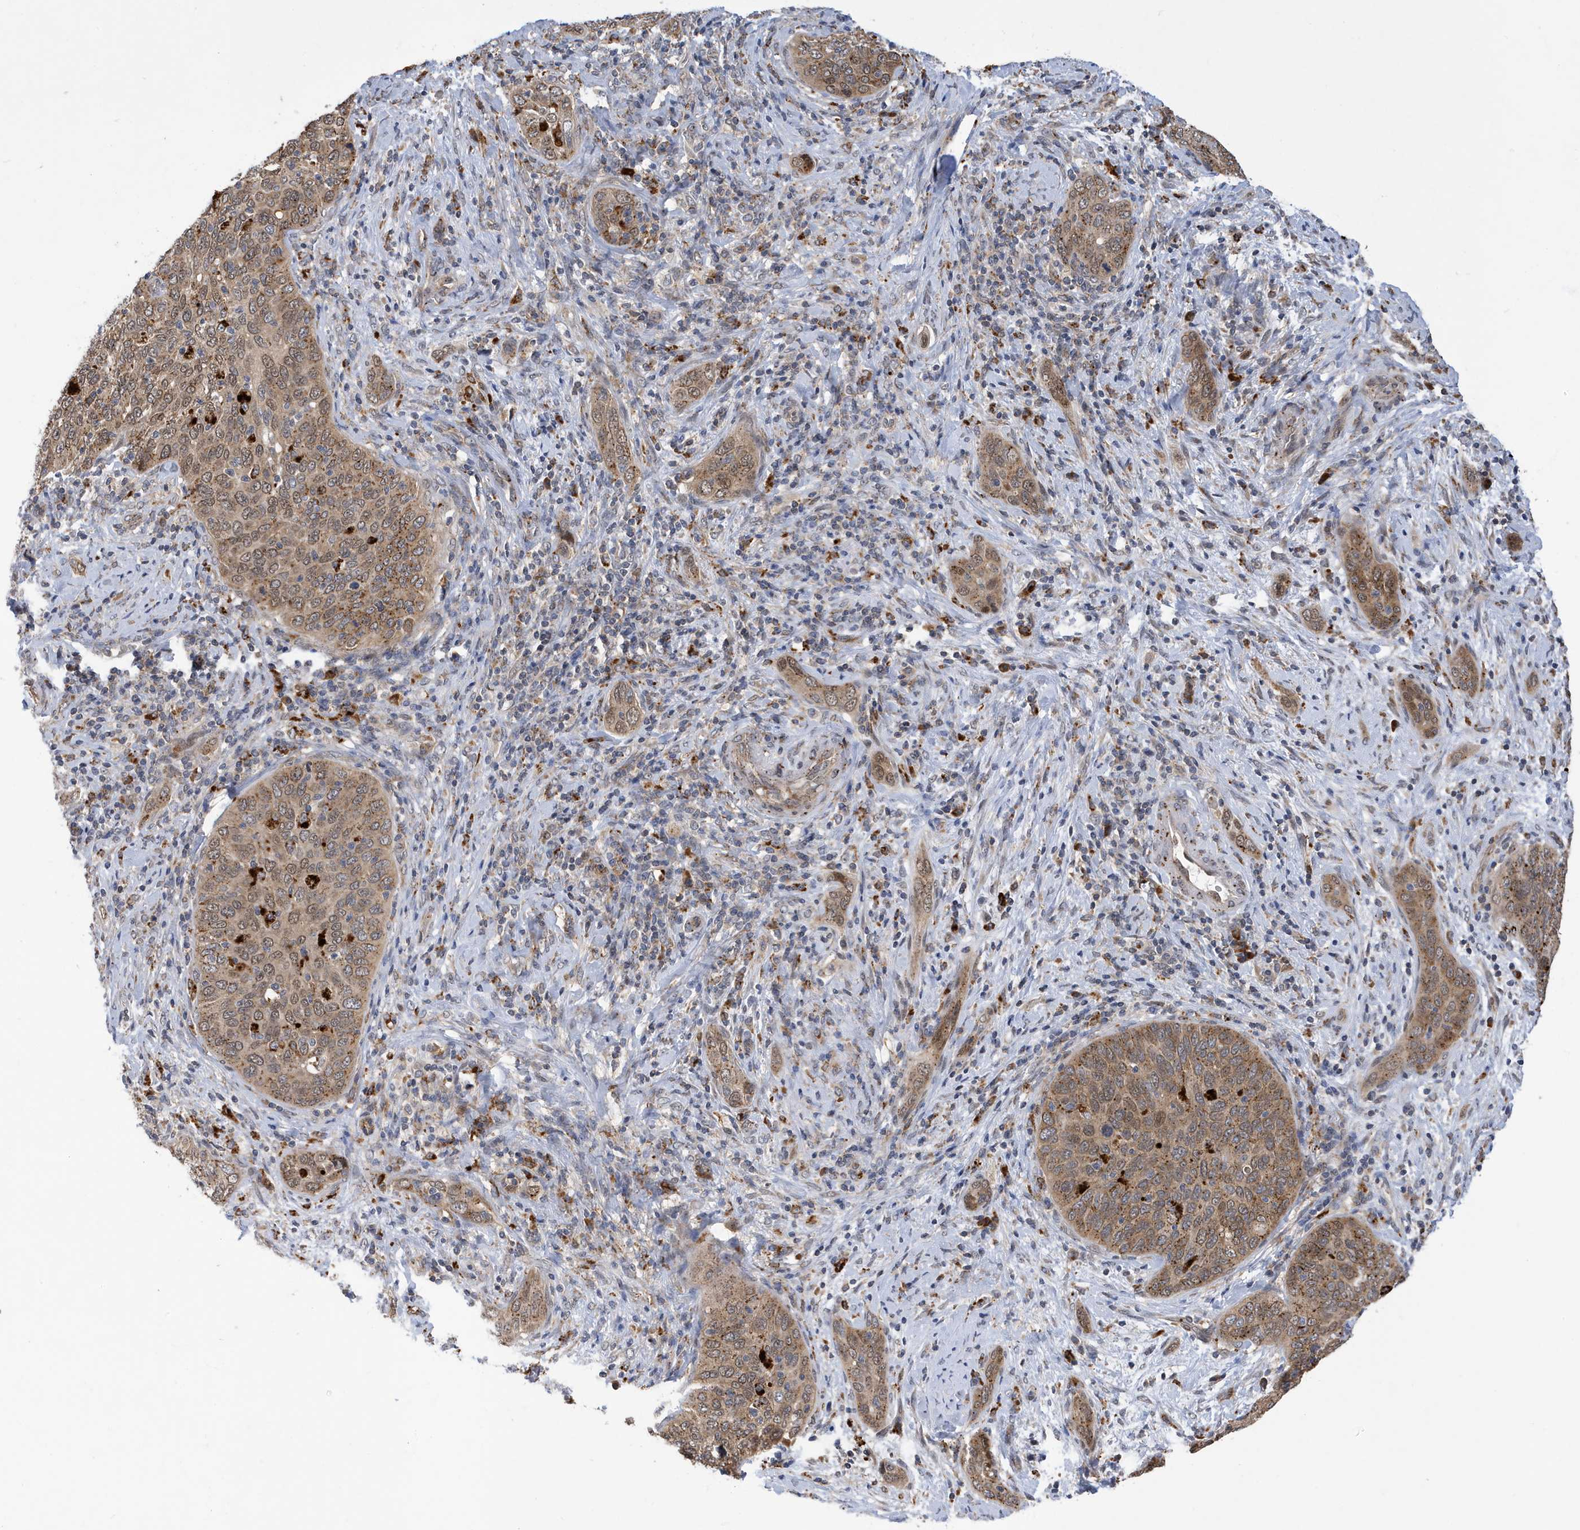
{"staining": {"intensity": "moderate", "quantity": ">75%", "location": "cytoplasmic/membranous,nuclear"}, "tissue": "cervical cancer", "cell_type": "Tumor cells", "image_type": "cancer", "snomed": [{"axis": "morphology", "description": "Squamous cell carcinoma, NOS"}, {"axis": "topography", "description": "Cervix"}], "caption": "Moderate cytoplasmic/membranous and nuclear expression is present in approximately >75% of tumor cells in cervical cancer.", "gene": "ZNF507", "patient": {"sex": "female", "age": 60}}